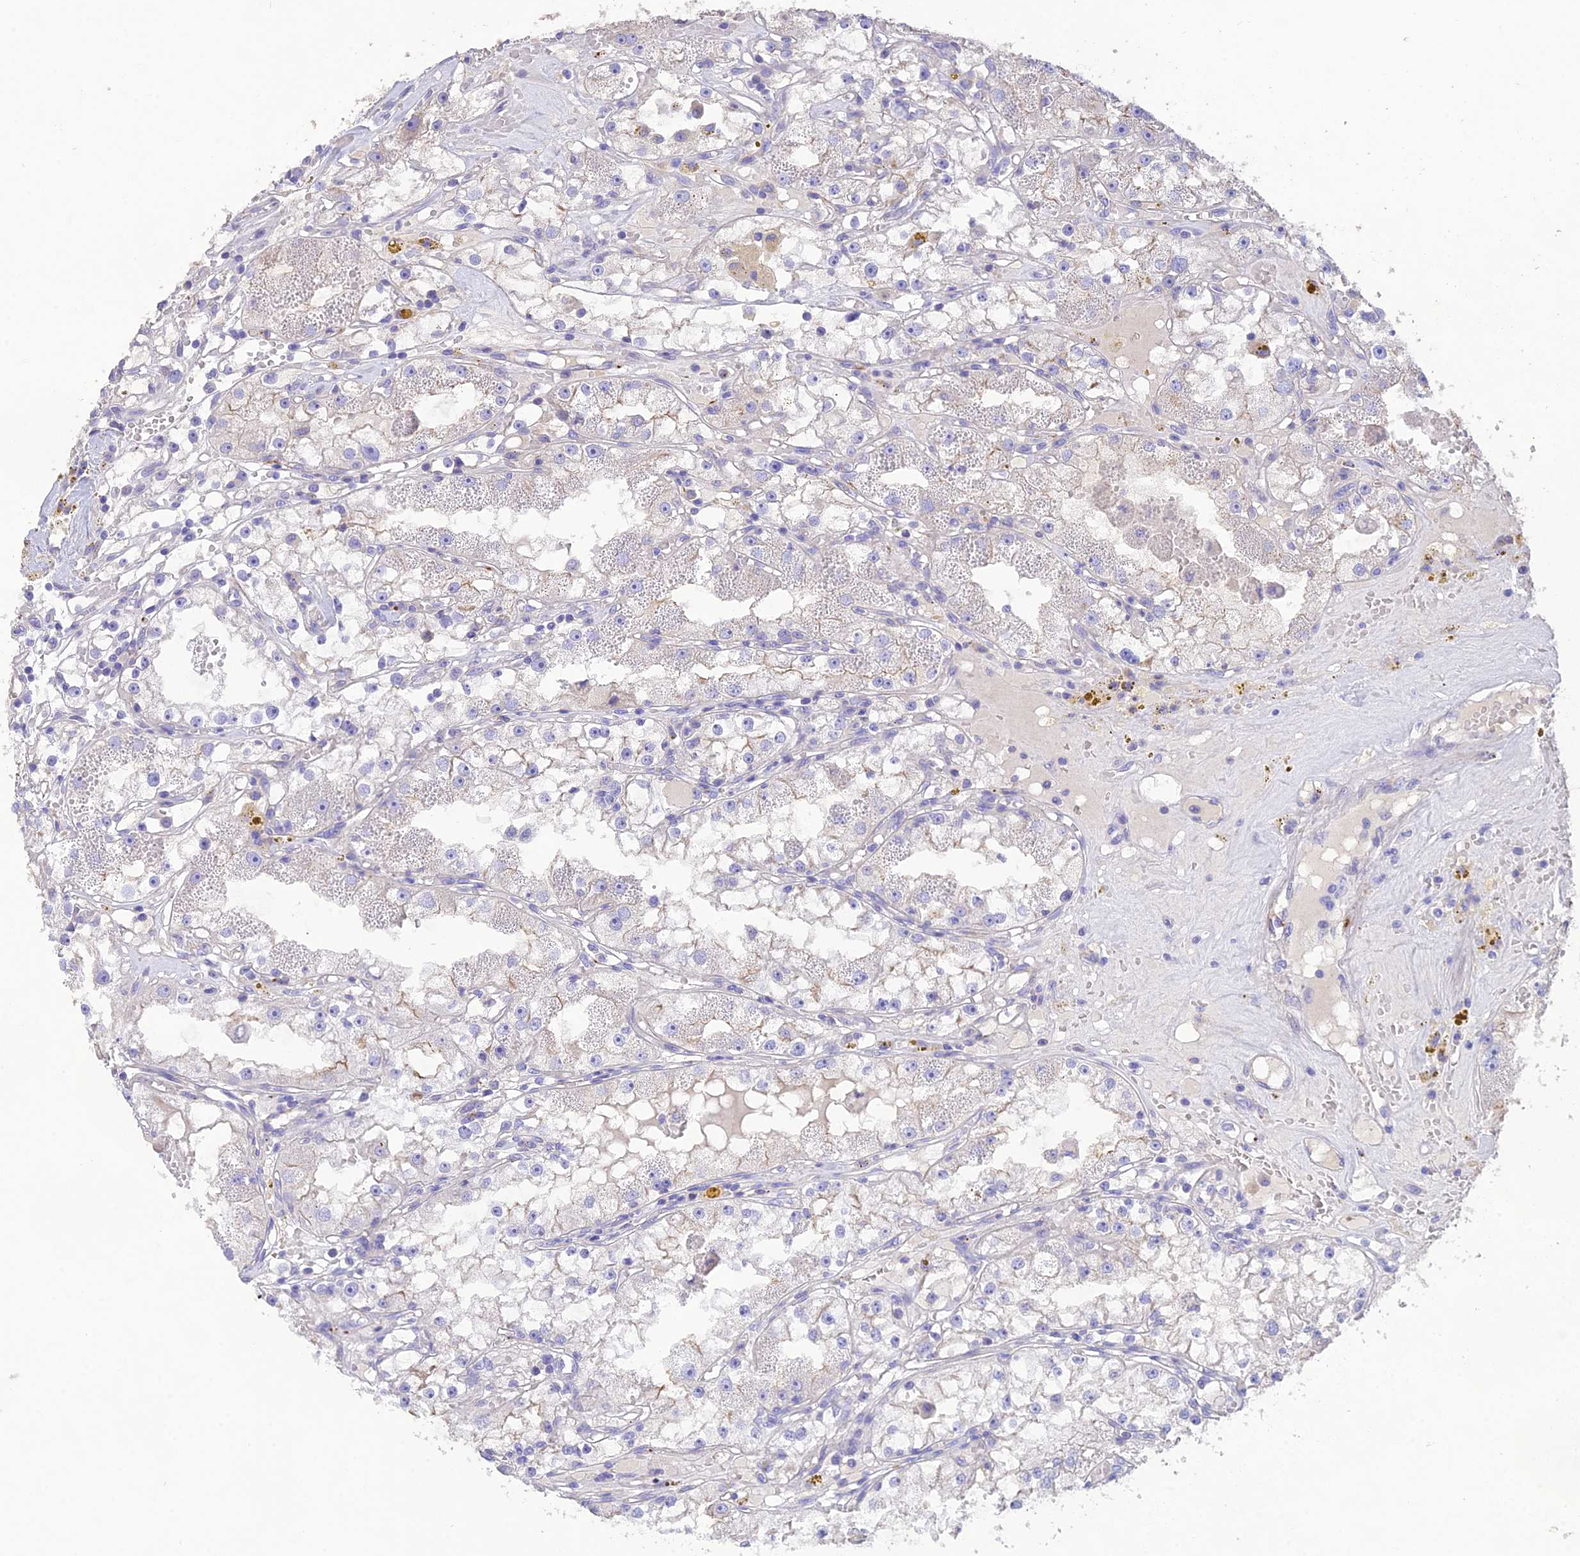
{"staining": {"intensity": "negative", "quantity": "none", "location": "none"}, "tissue": "renal cancer", "cell_type": "Tumor cells", "image_type": "cancer", "snomed": [{"axis": "morphology", "description": "Adenocarcinoma, NOS"}, {"axis": "topography", "description": "Kidney"}], "caption": "This is an immunohistochemistry (IHC) image of human renal cancer (adenocarcinoma). There is no expression in tumor cells.", "gene": "HSD17B2", "patient": {"sex": "male", "age": 56}}